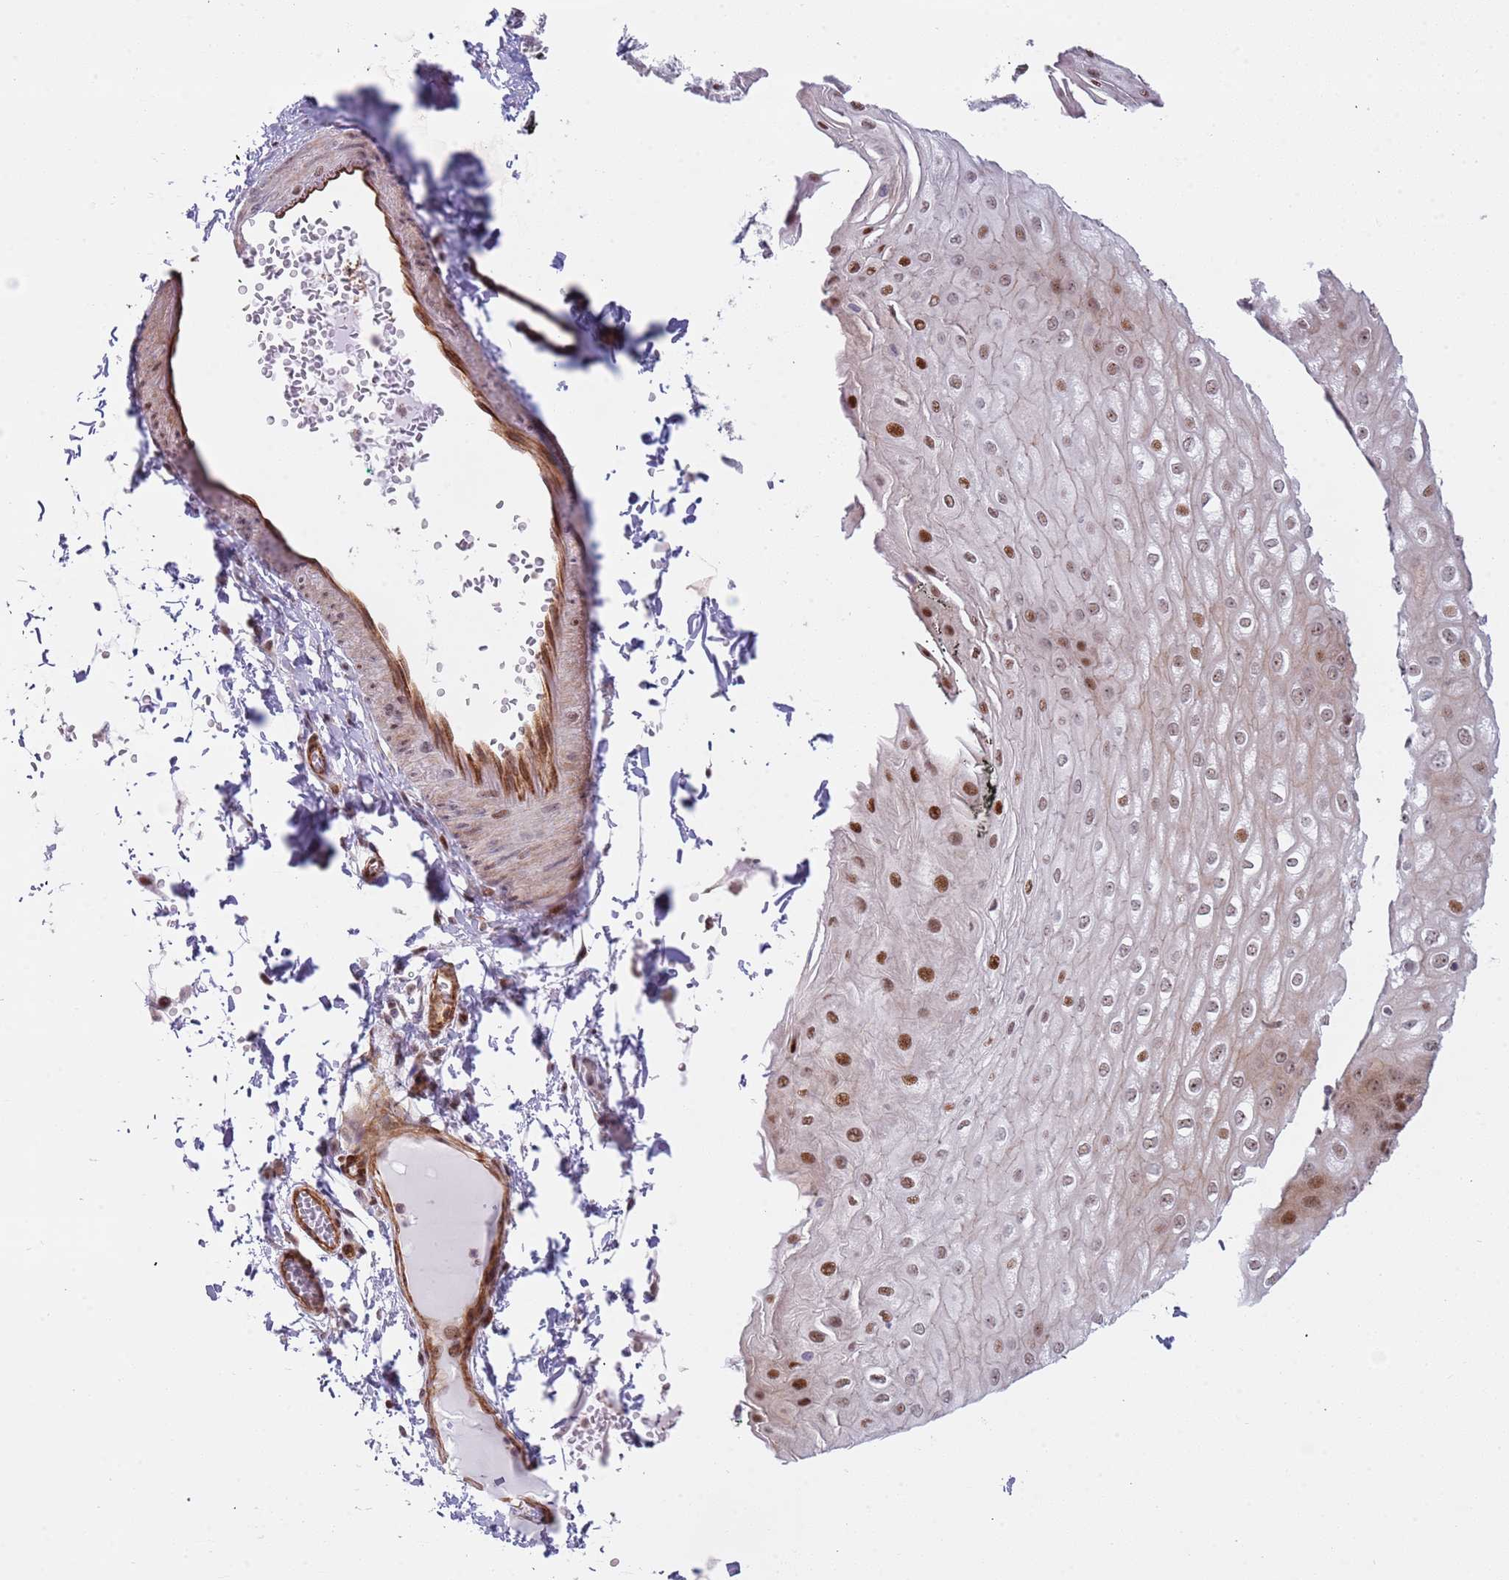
{"staining": {"intensity": "strong", "quantity": "25%-75%", "location": "nuclear"}, "tissue": "esophagus", "cell_type": "Squamous epithelial cells", "image_type": "normal", "snomed": [{"axis": "morphology", "description": "Normal tissue, NOS"}, {"axis": "topography", "description": "Esophagus"}], "caption": "Immunohistochemistry (IHC) micrograph of benign esophagus: esophagus stained using immunohistochemistry displays high levels of strong protein expression localized specifically in the nuclear of squamous epithelial cells, appearing as a nuclear brown color.", "gene": "LRMDA", "patient": {"sex": "male", "age": 60}}